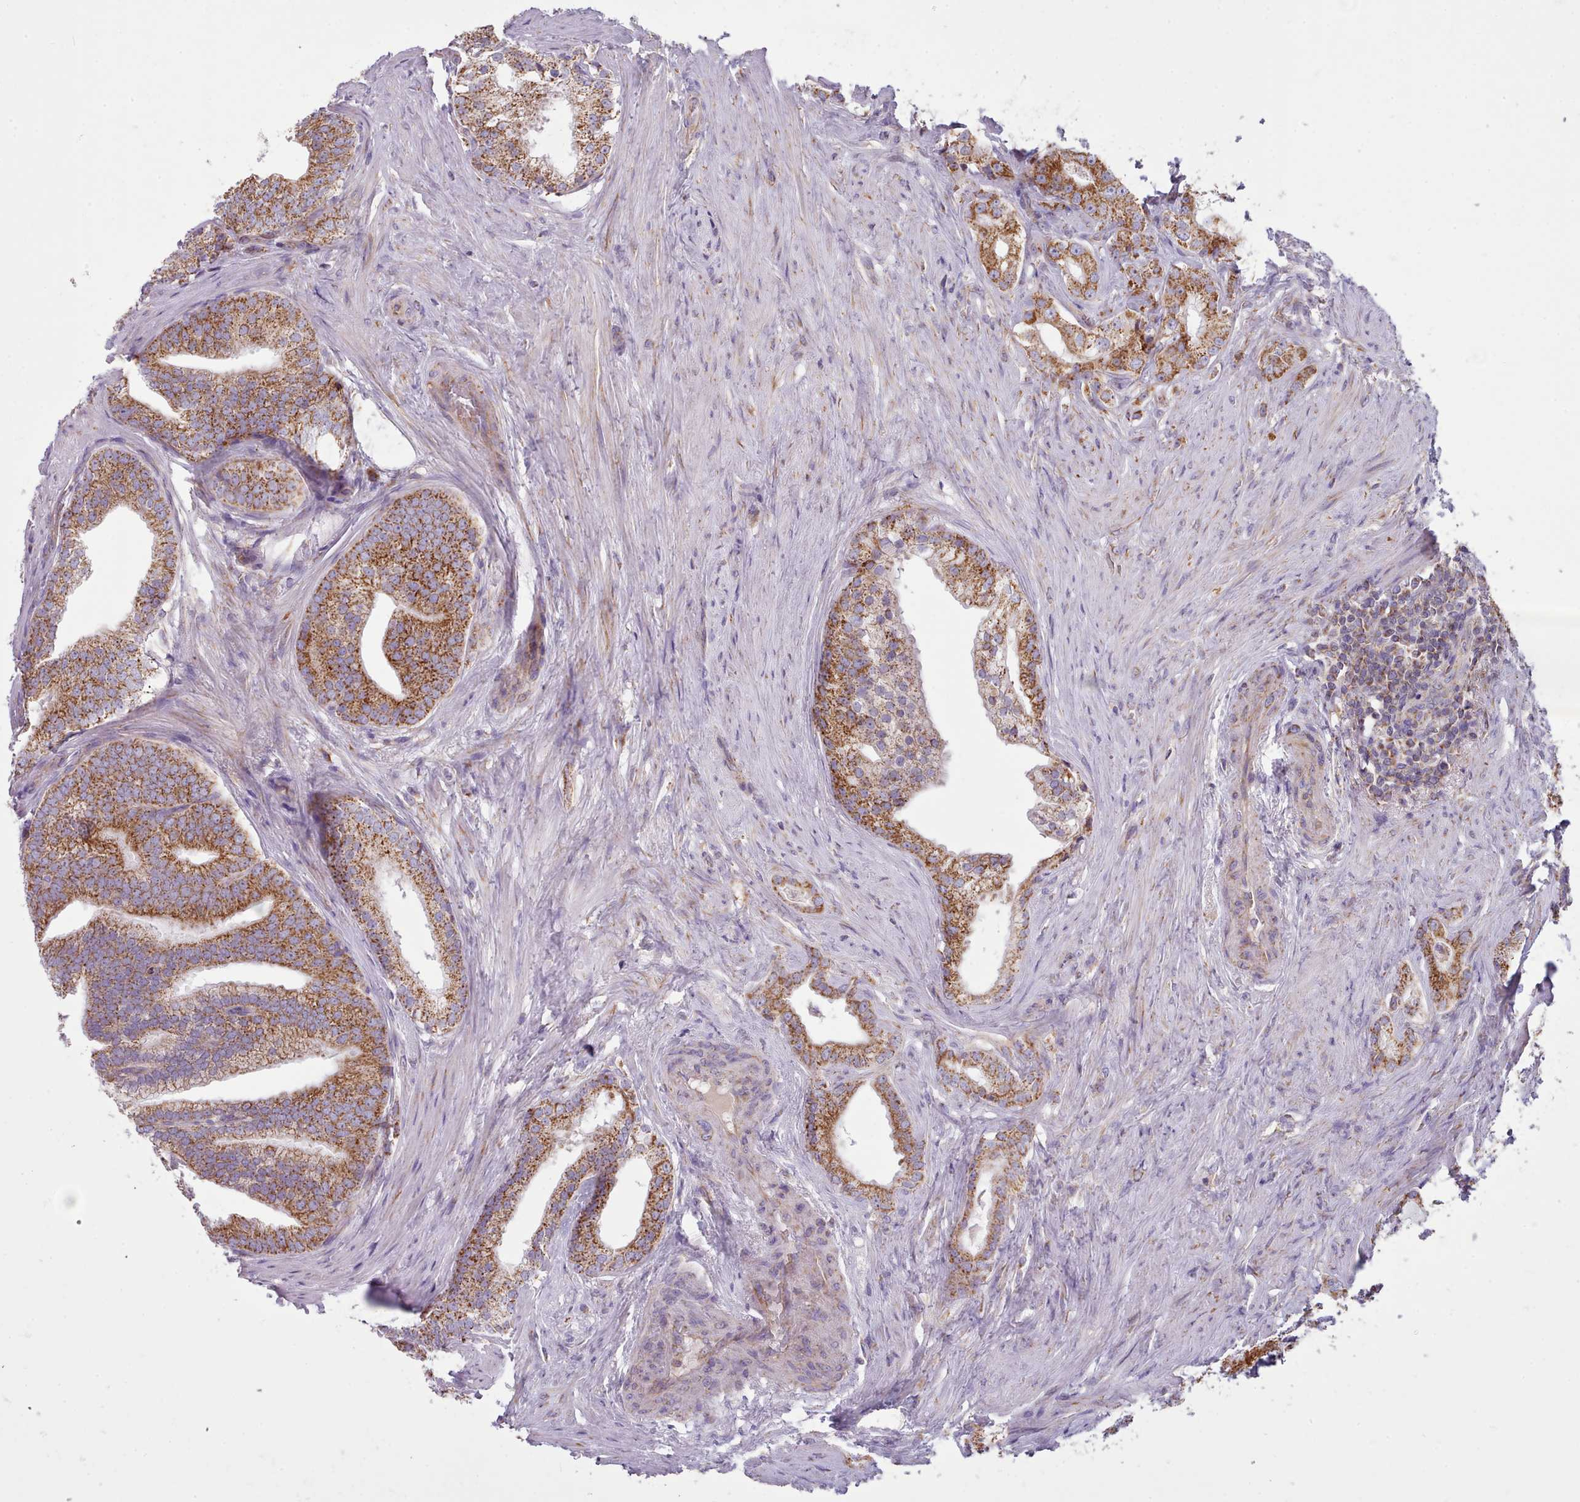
{"staining": {"intensity": "strong", "quantity": ">75%", "location": "cytoplasmic/membranous"}, "tissue": "prostate cancer", "cell_type": "Tumor cells", "image_type": "cancer", "snomed": [{"axis": "morphology", "description": "Adenocarcinoma, Low grade"}, {"axis": "topography", "description": "Prostate"}], "caption": "Immunohistochemical staining of human low-grade adenocarcinoma (prostate) reveals high levels of strong cytoplasmic/membranous protein staining in approximately >75% of tumor cells. The protein is stained brown, and the nuclei are stained in blue (DAB IHC with brightfield microscopy, high magnification).", "gene": "SRP54", "patient": {"sex": "male", "age": 71}}